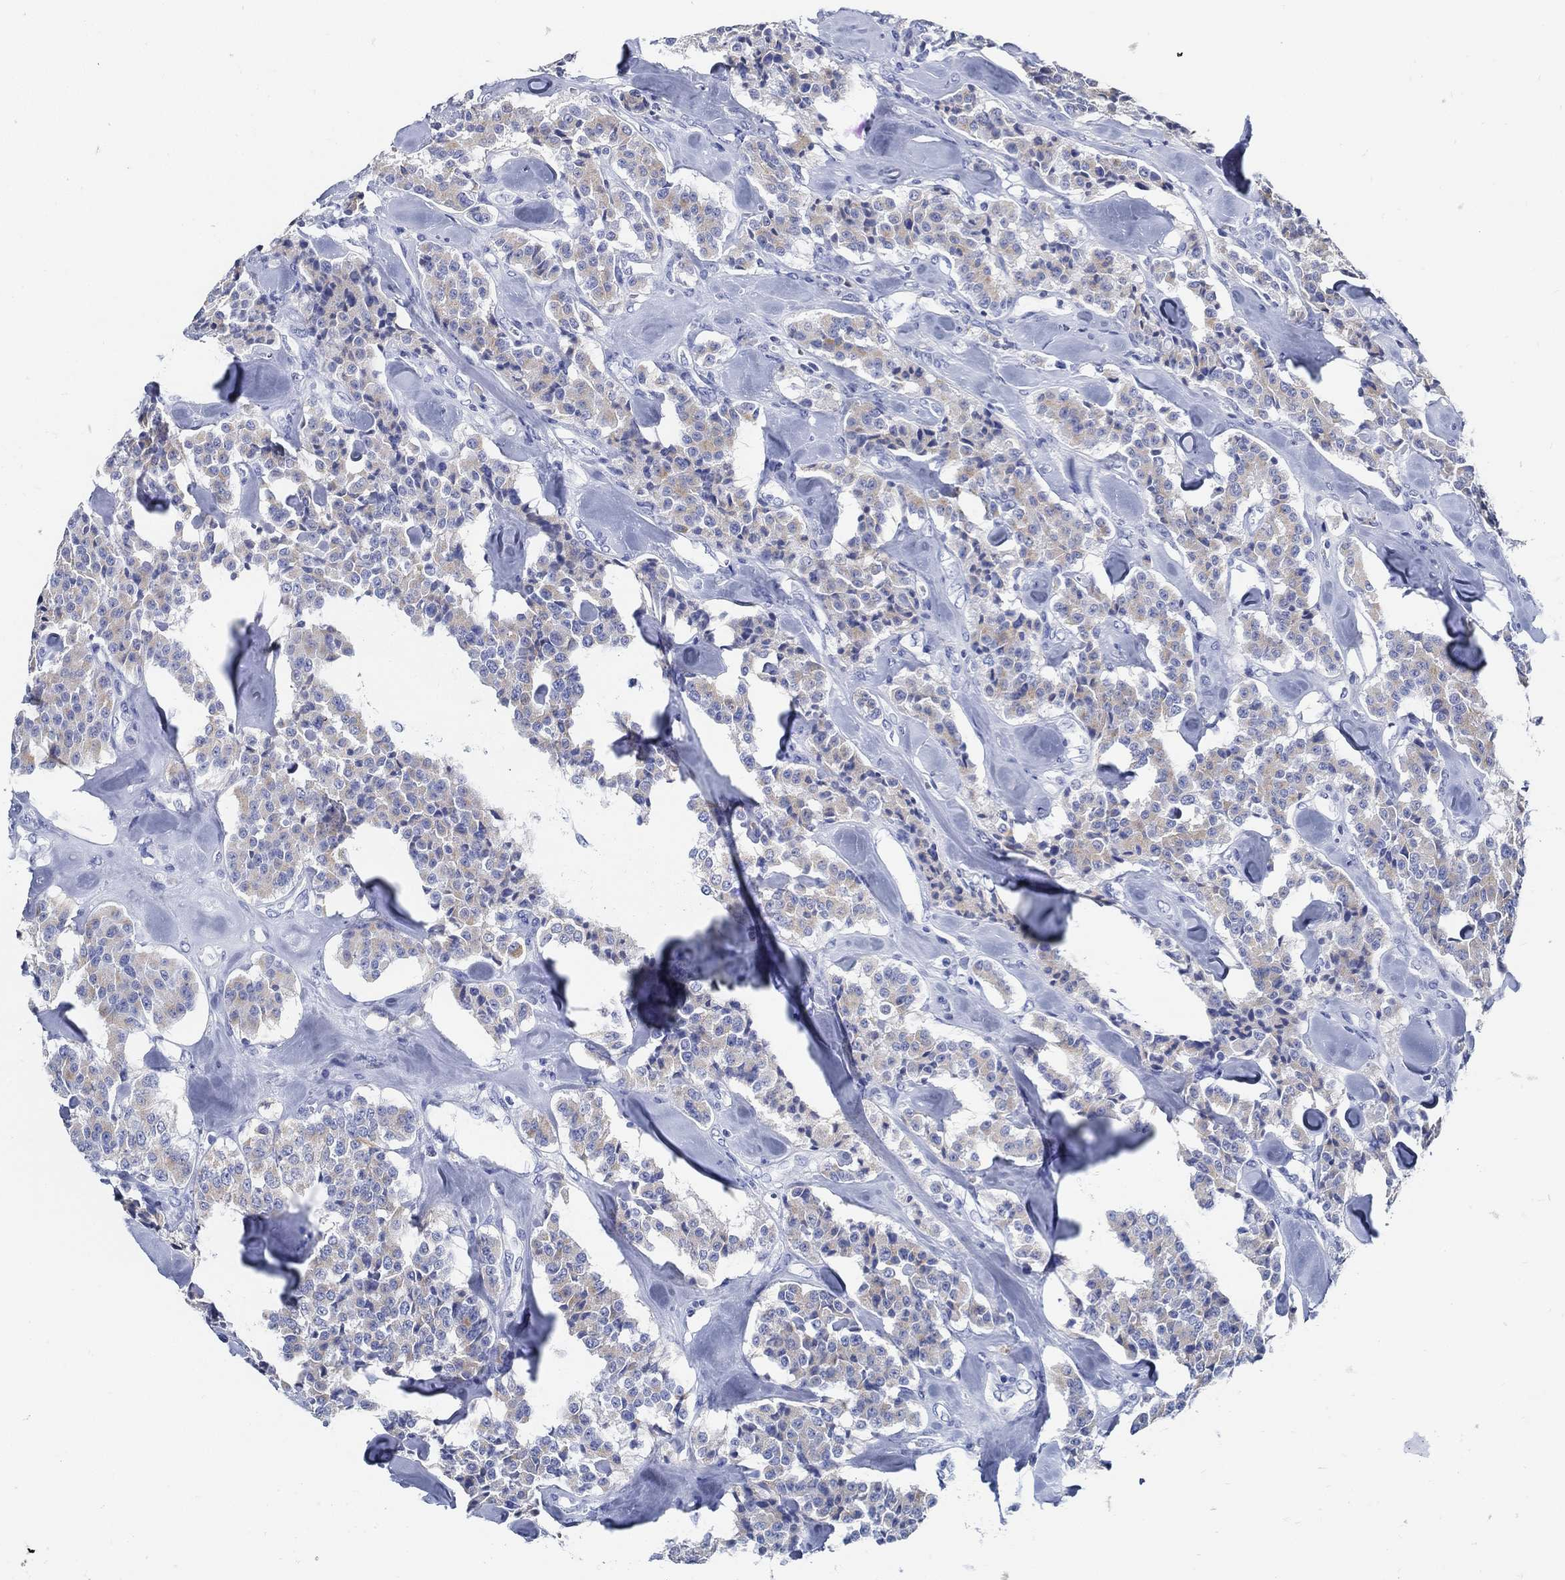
{"staining": {"intensity": "weak", "quantity": "25%-75%", "location": "cytoplasmic/membranous"}, "tissue": "carcinoid", "cell_type": "Tumor cells", "image_type": "cancer", "snomed": [{"axis": "morphology", "description": "Carcinoid, malignant, NOS"}, {"axis": "topography", "description": "Pancreas"}], "caption": "Carcinoid stained with DAB (3,3'-diaminobenzidine) immunohistochemistry shows low levels of weak cytoplasmic/membranous staining in approximately 25%-75% of tumor cells.", "gene": "SLC45A1", "patient": {"sex": "male", "age": 41}}